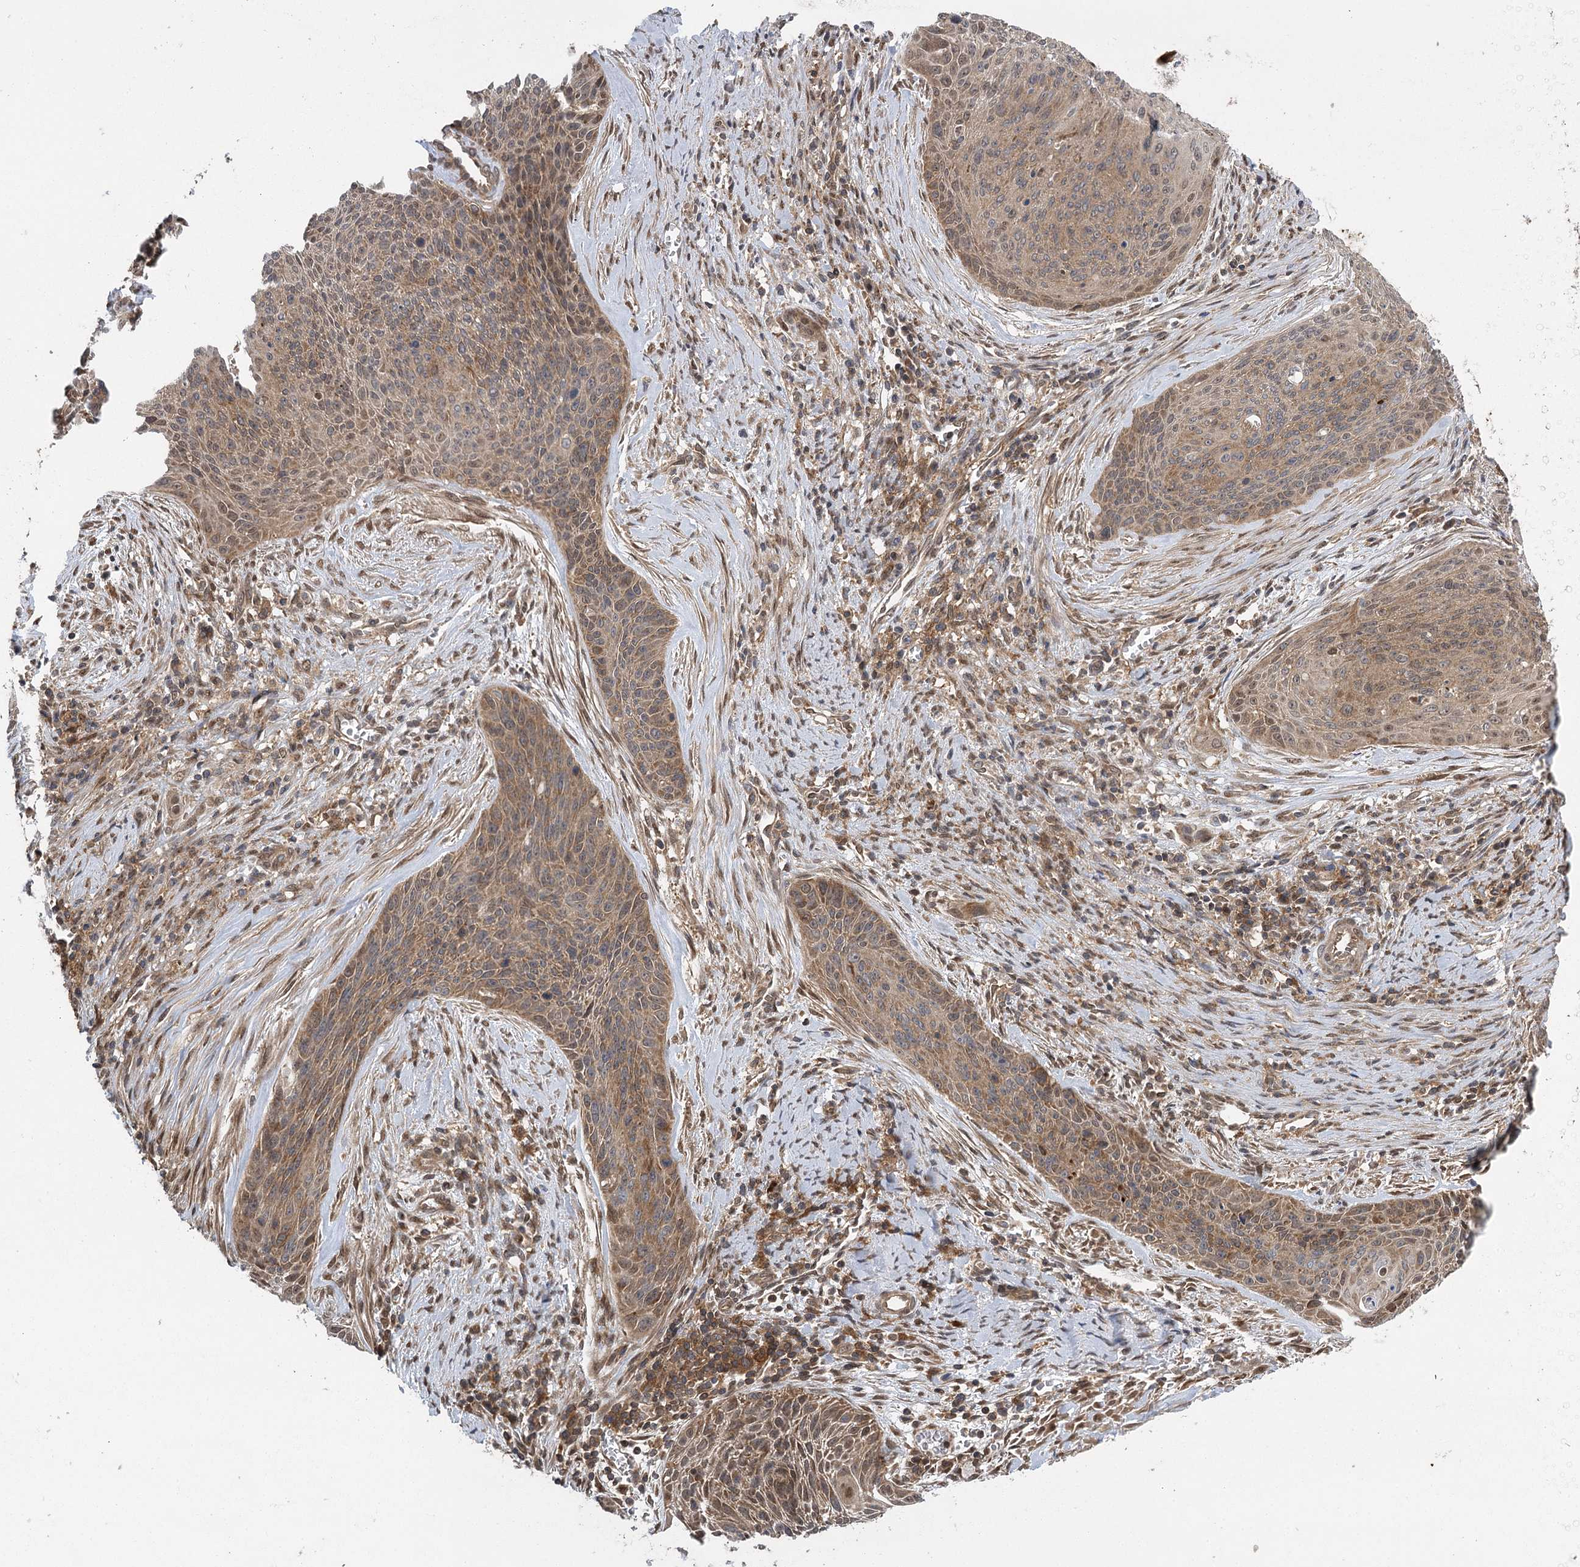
{"staining": {"intensity": "moderate", "quantity": ">75%", "location": "cytoplasmic/membranous"}, "tissue": "cervical cancer", "cell_type": "Tumor cells", "image_type": "cancer", "snomed": [{"axis": "morphology", "description": "Squamous cell carcinoma, NOS"}, {"axis": "topography", "description": "Cervix"}], "caption": "This is a micrograph of immunohistochemistry staining of cervical squamous cell carcinoma, which shows moderate staining in the cytoplasmic/membranous of tumor cells.", "gene": "C12orf4", "patient": {"sex": "female", "age": 55}}